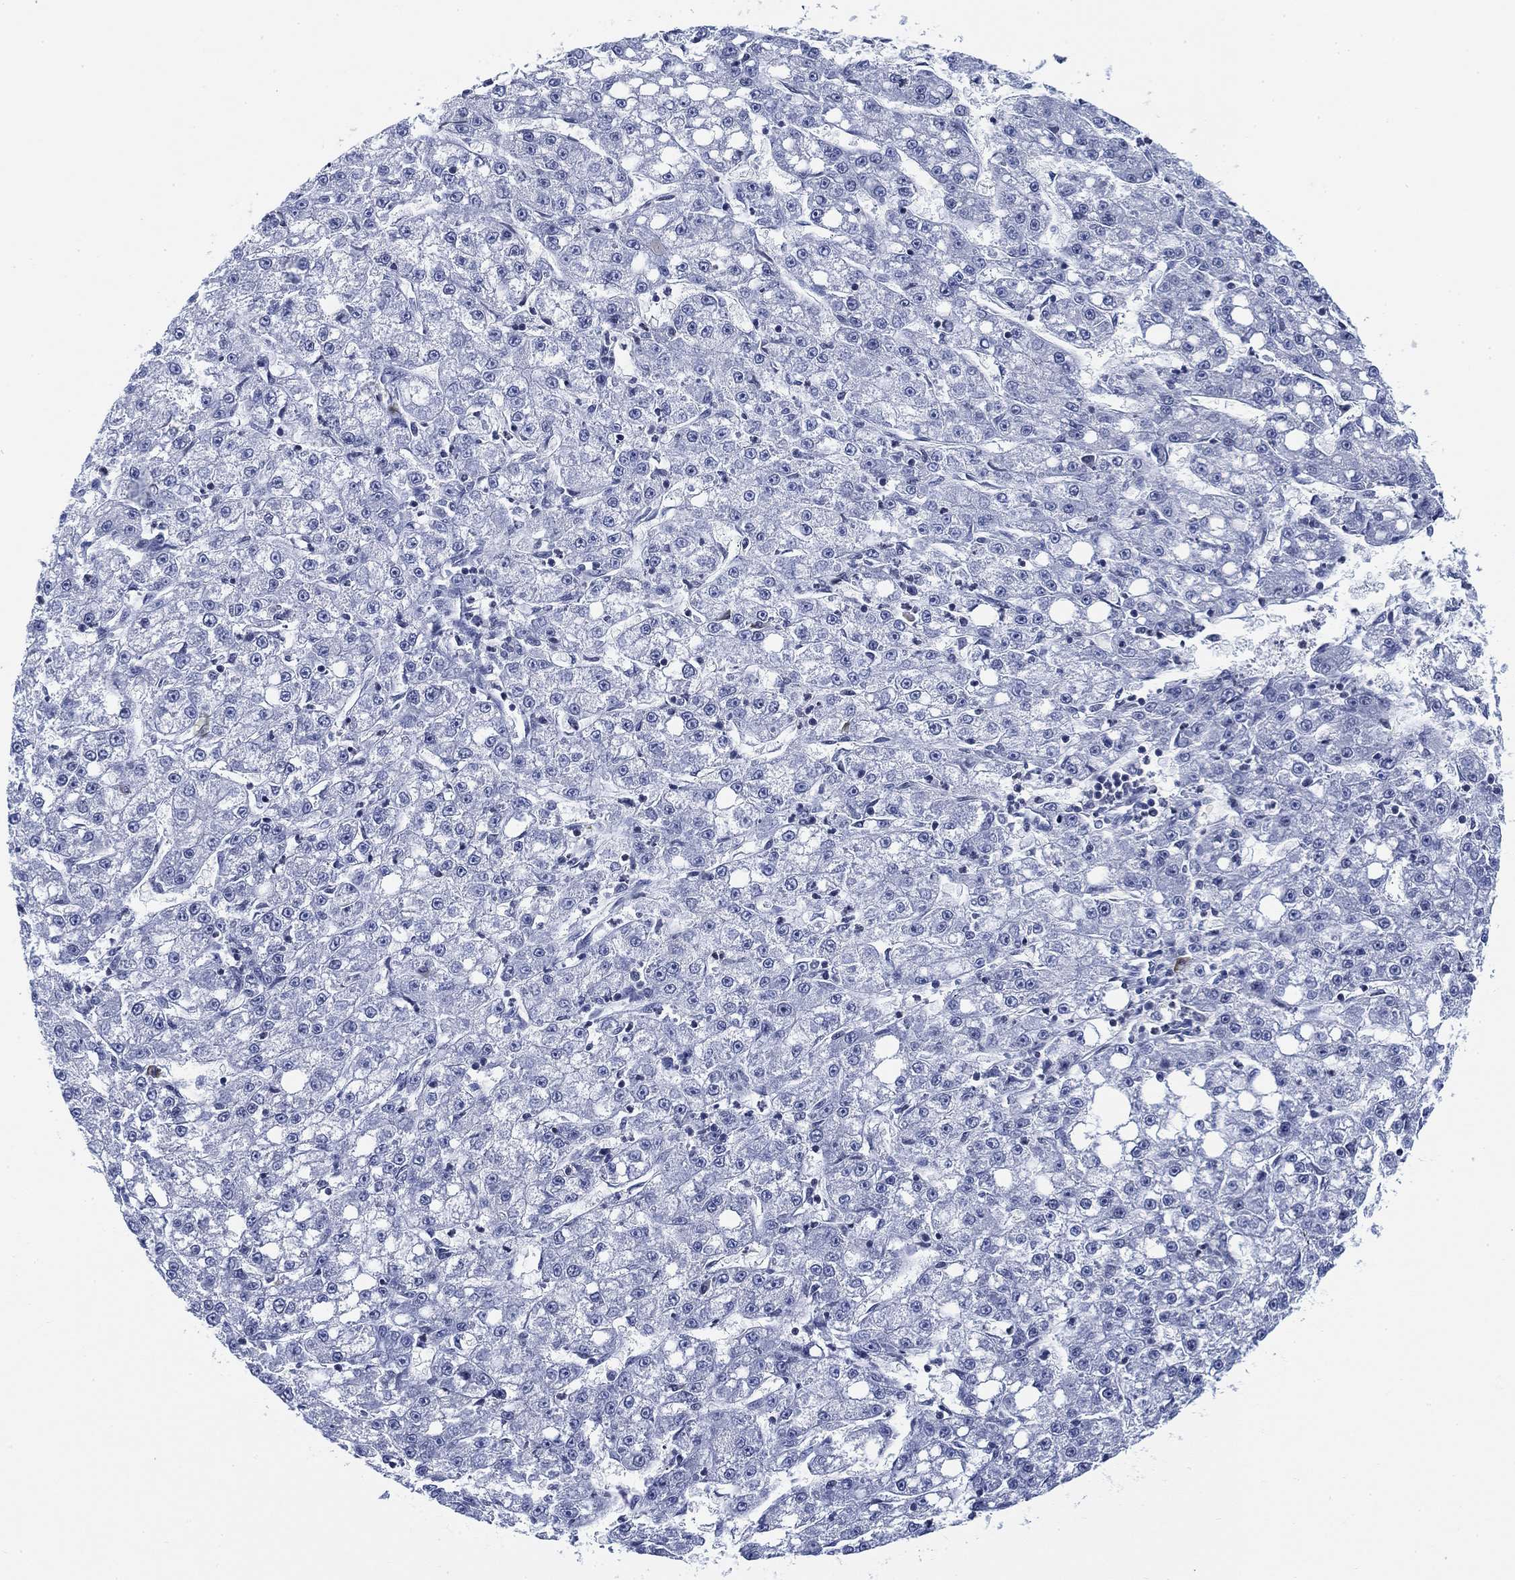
{"staining": {"intensity": "negative", "quantity": "none", "location": "none"}, "tissue": "liver cancer", "cell_type": "Tumor cells", "image_type": "cancer", "snomed": [{"axis": "morphology", "description": "Carcinoma, Hepatocellular, NOS"}, {"axis": "topography", "description": "Liver"}], "caption": "Immunohistochemistry (IHC) of human liver cancer (hepatocellular carcinoma) exhibits no expression in tumor cells.", "gene": "FYB1", "patient": {"sex": "female", "age": 65}}